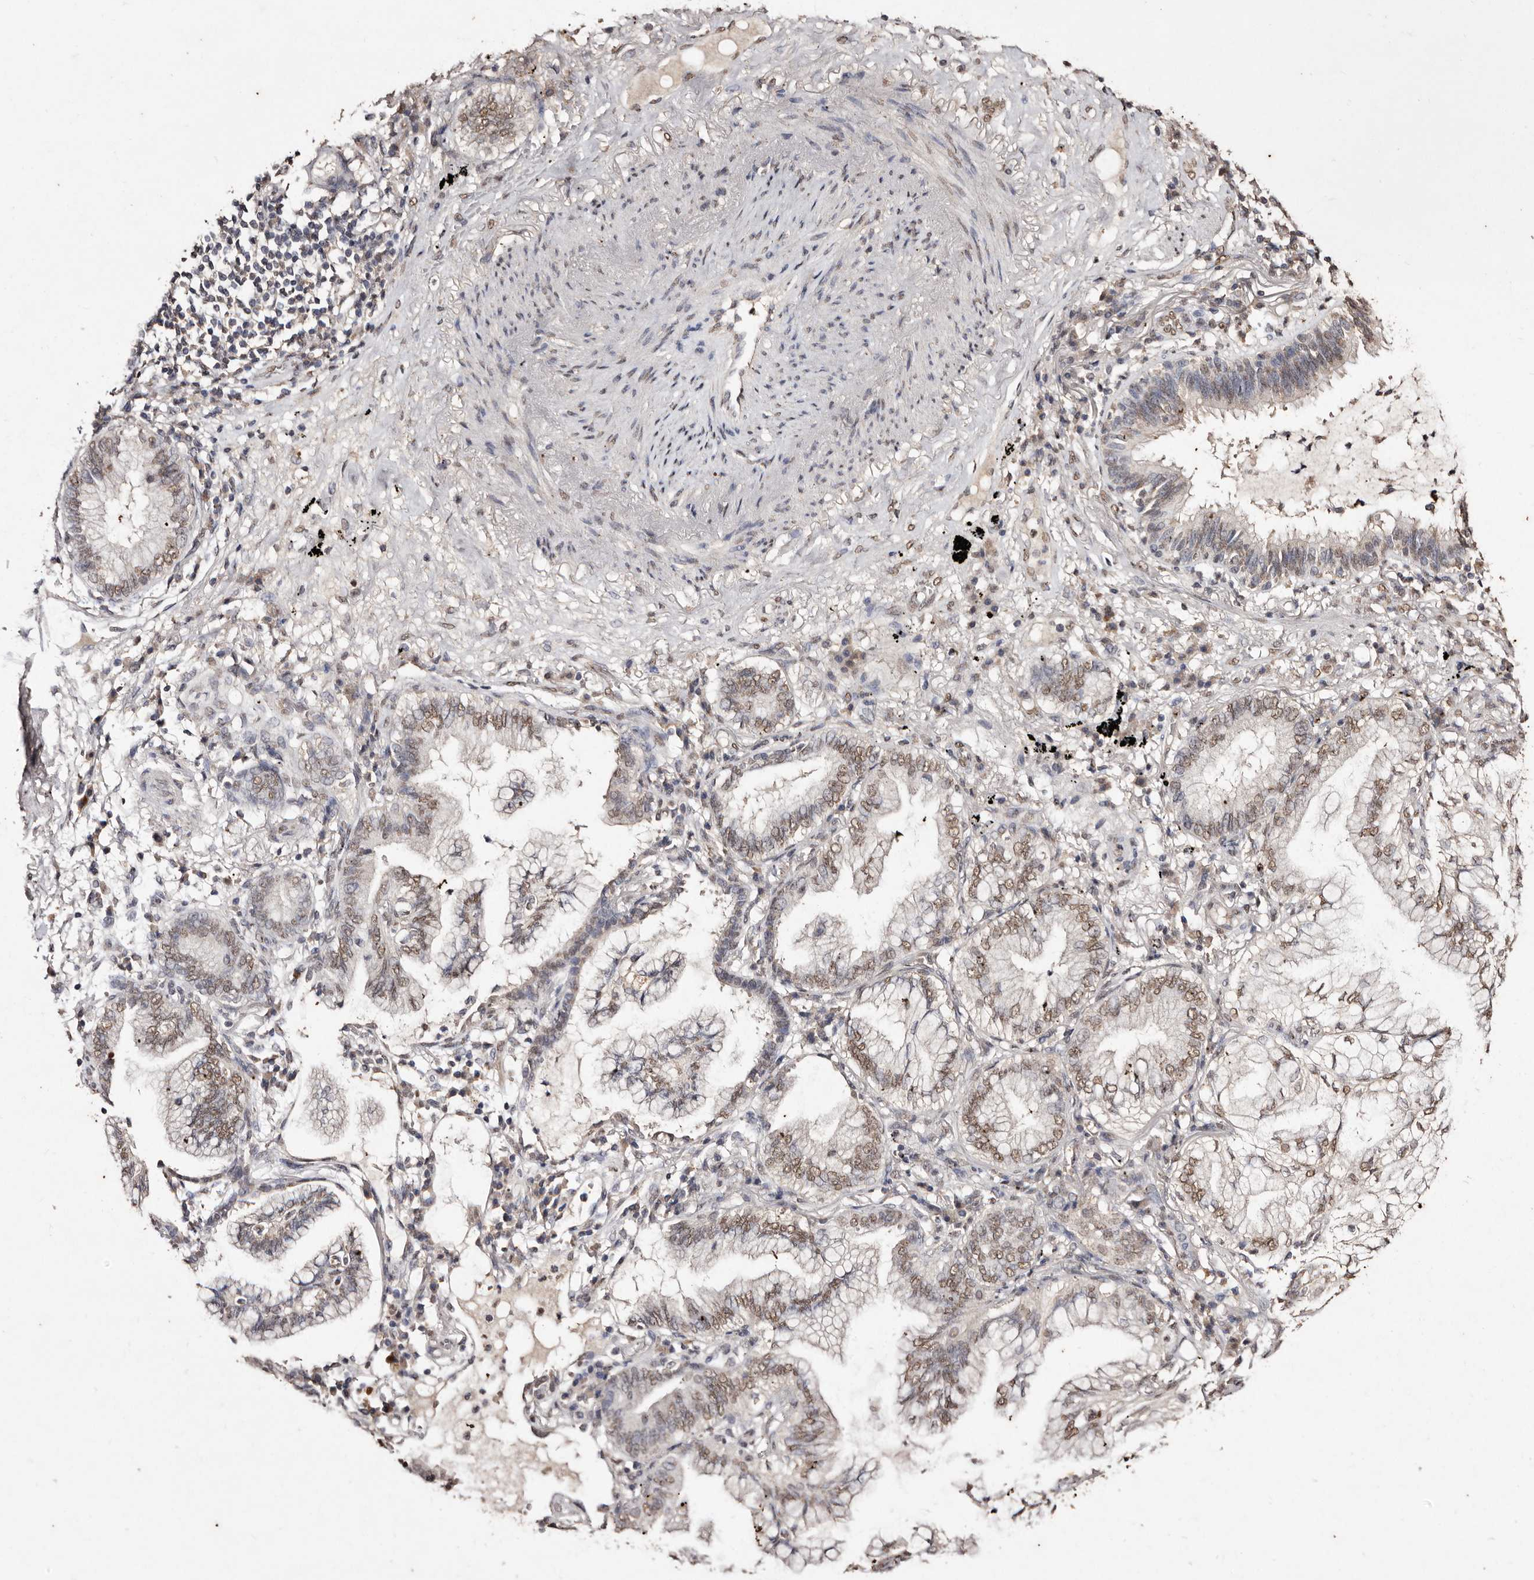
{"staining": {"intensity": "moderate", "quantity": ">75%", "location": "nuclear"}, "tissue": "lung cancer", "cell_type": "Tumor cells", "image_type": "cancer", "snomed": [{"axis": "morphology", "description": "Adenocarcinoma, NOS"}, {"axis": "topography", "description": "Lung"}], "caption": "Immunohistochemistry (IHC) (DAB) staining of human lung cancer shows moderate nuclear protein staining in approximately >75% of tumor cells.", "gene": "ERBB4", "patient": {"sex": "female", "age": 70}}